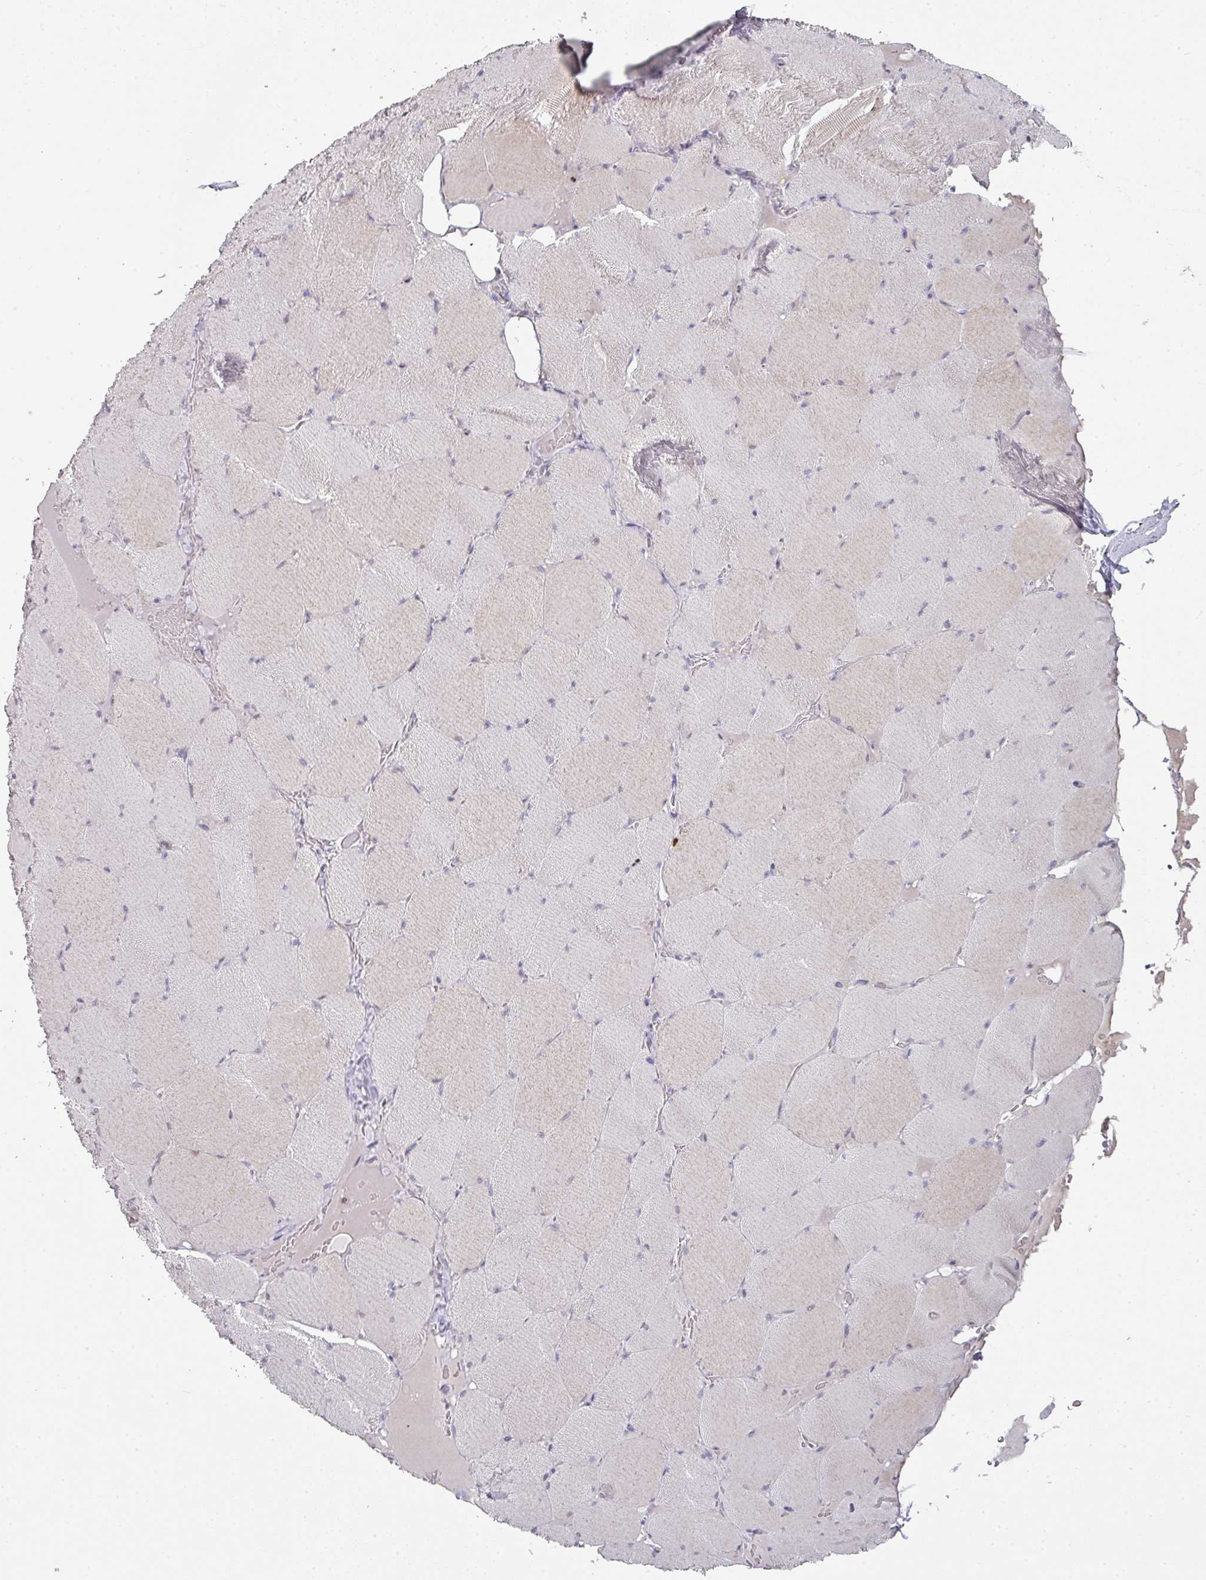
{"staining": {"intensity": "weak", "quantity": "<25%", "location": "cytoplasmic/membranous"}, "tissue": "skeletal muscle", "cell_type": "Myocytes", "image_type": "normal", "snomed": [{"axis": "morphology", "description": "Normal tissue, NOS"}, {"axis": "topography", "description": "Skeletal muscle"}, {"axis": "topography", "description": "Head-Neck"}], "caption": "Immunohistochemistry image of unremarkable skeletal muscle: human skeletal muscle stained with DAB (3,3'-diaminobenzidine) displays no significant protein expression in myocytes. (Brightfield microscopy of DAB IHC at high magnification).", "gene": "GTF2H3", "patient": {"sex": "male", "age": 66}}